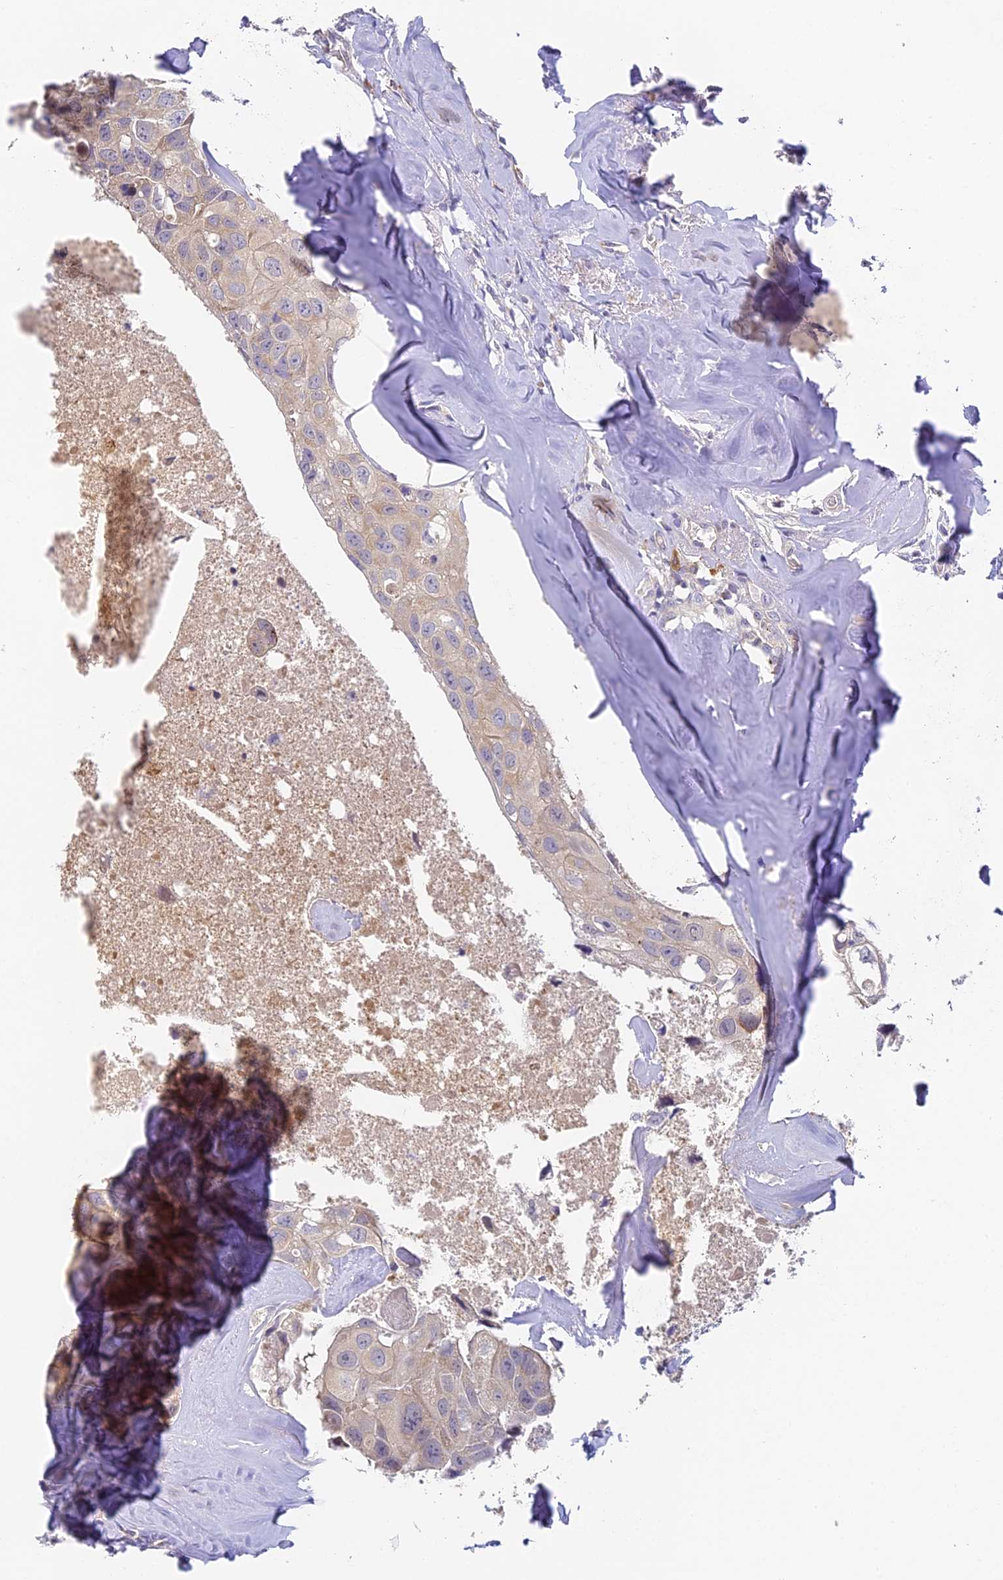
{"staining": {"intensity": "weak", "quantity": "<25%", "location": "cytoplasmic/membranous"}, "tissue": "head and neck cancer", "cell_type": "Tumor cells", "image_type": "cancer", "snomed": [{"axis": "morphology", "description": "Adenocarcinoma, NOS"}, {"axis": "morphology", "description": "Adenocarcinoma, metastatic, NOS"}, {"axis": "topography", "description": "Head-Neck"}], "caption": "Head and neck cancer stained for a protein using immunohistochemistry (IHC) exhibits no positivity tumor cells.", "gene": "DNAAF10", "patient": {"sex": "male", "age": 75}}